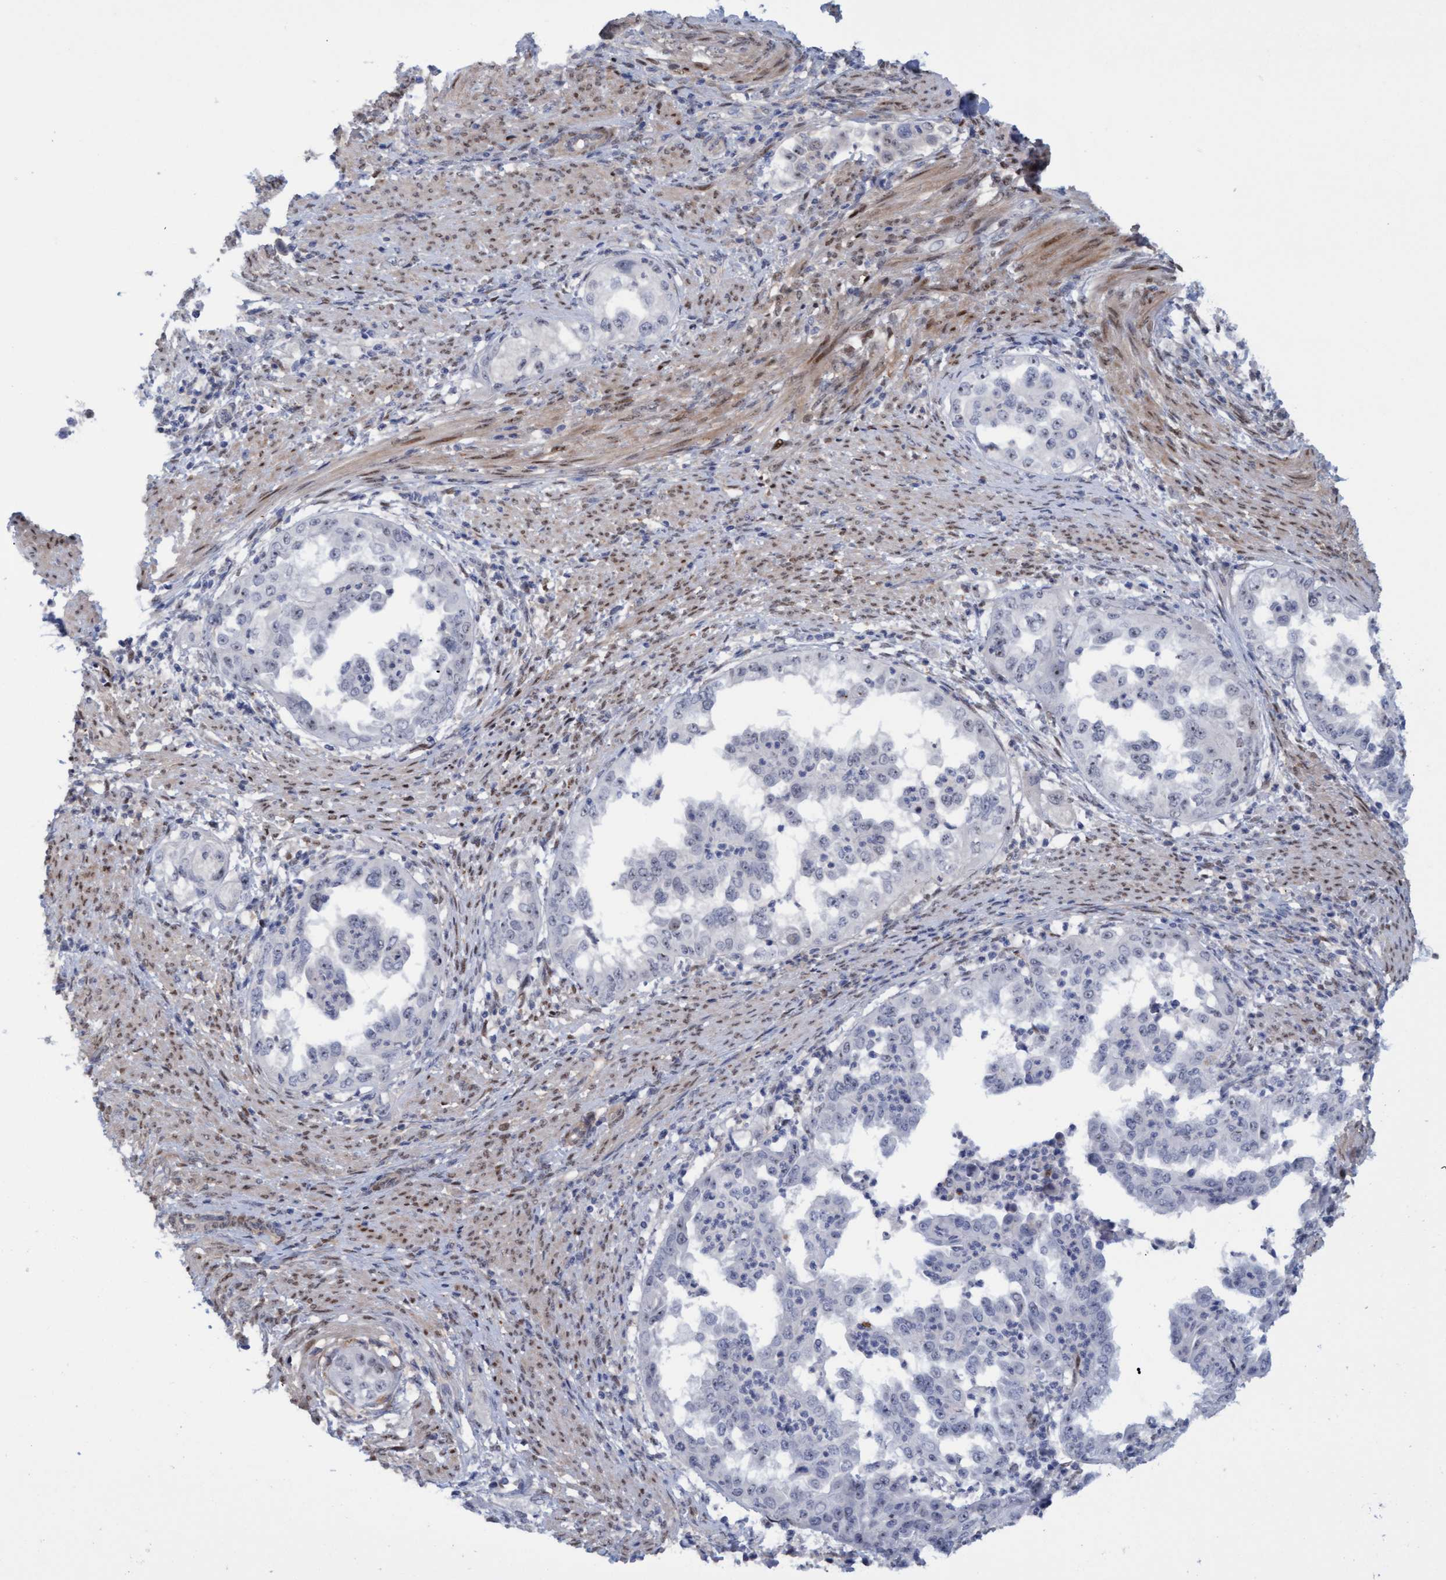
{"staining": {"intensity": "negative", "quantity": "none", "location": "none"}, "tissue": "endometrial cancer", "cell_type": "Tumor cells", "image_type": "cancer", "snomed": [{"axis": "morphology", "description": "Adenocarcinoma, NOS"}, {"axis": "topography", "description": "Endometrium"}], "caption": "Tumor cells show no significant protein staining in endometrial adenocarcinoma.", "gene": "PINX1", "patient": {"sex": "female", "age": 85}}